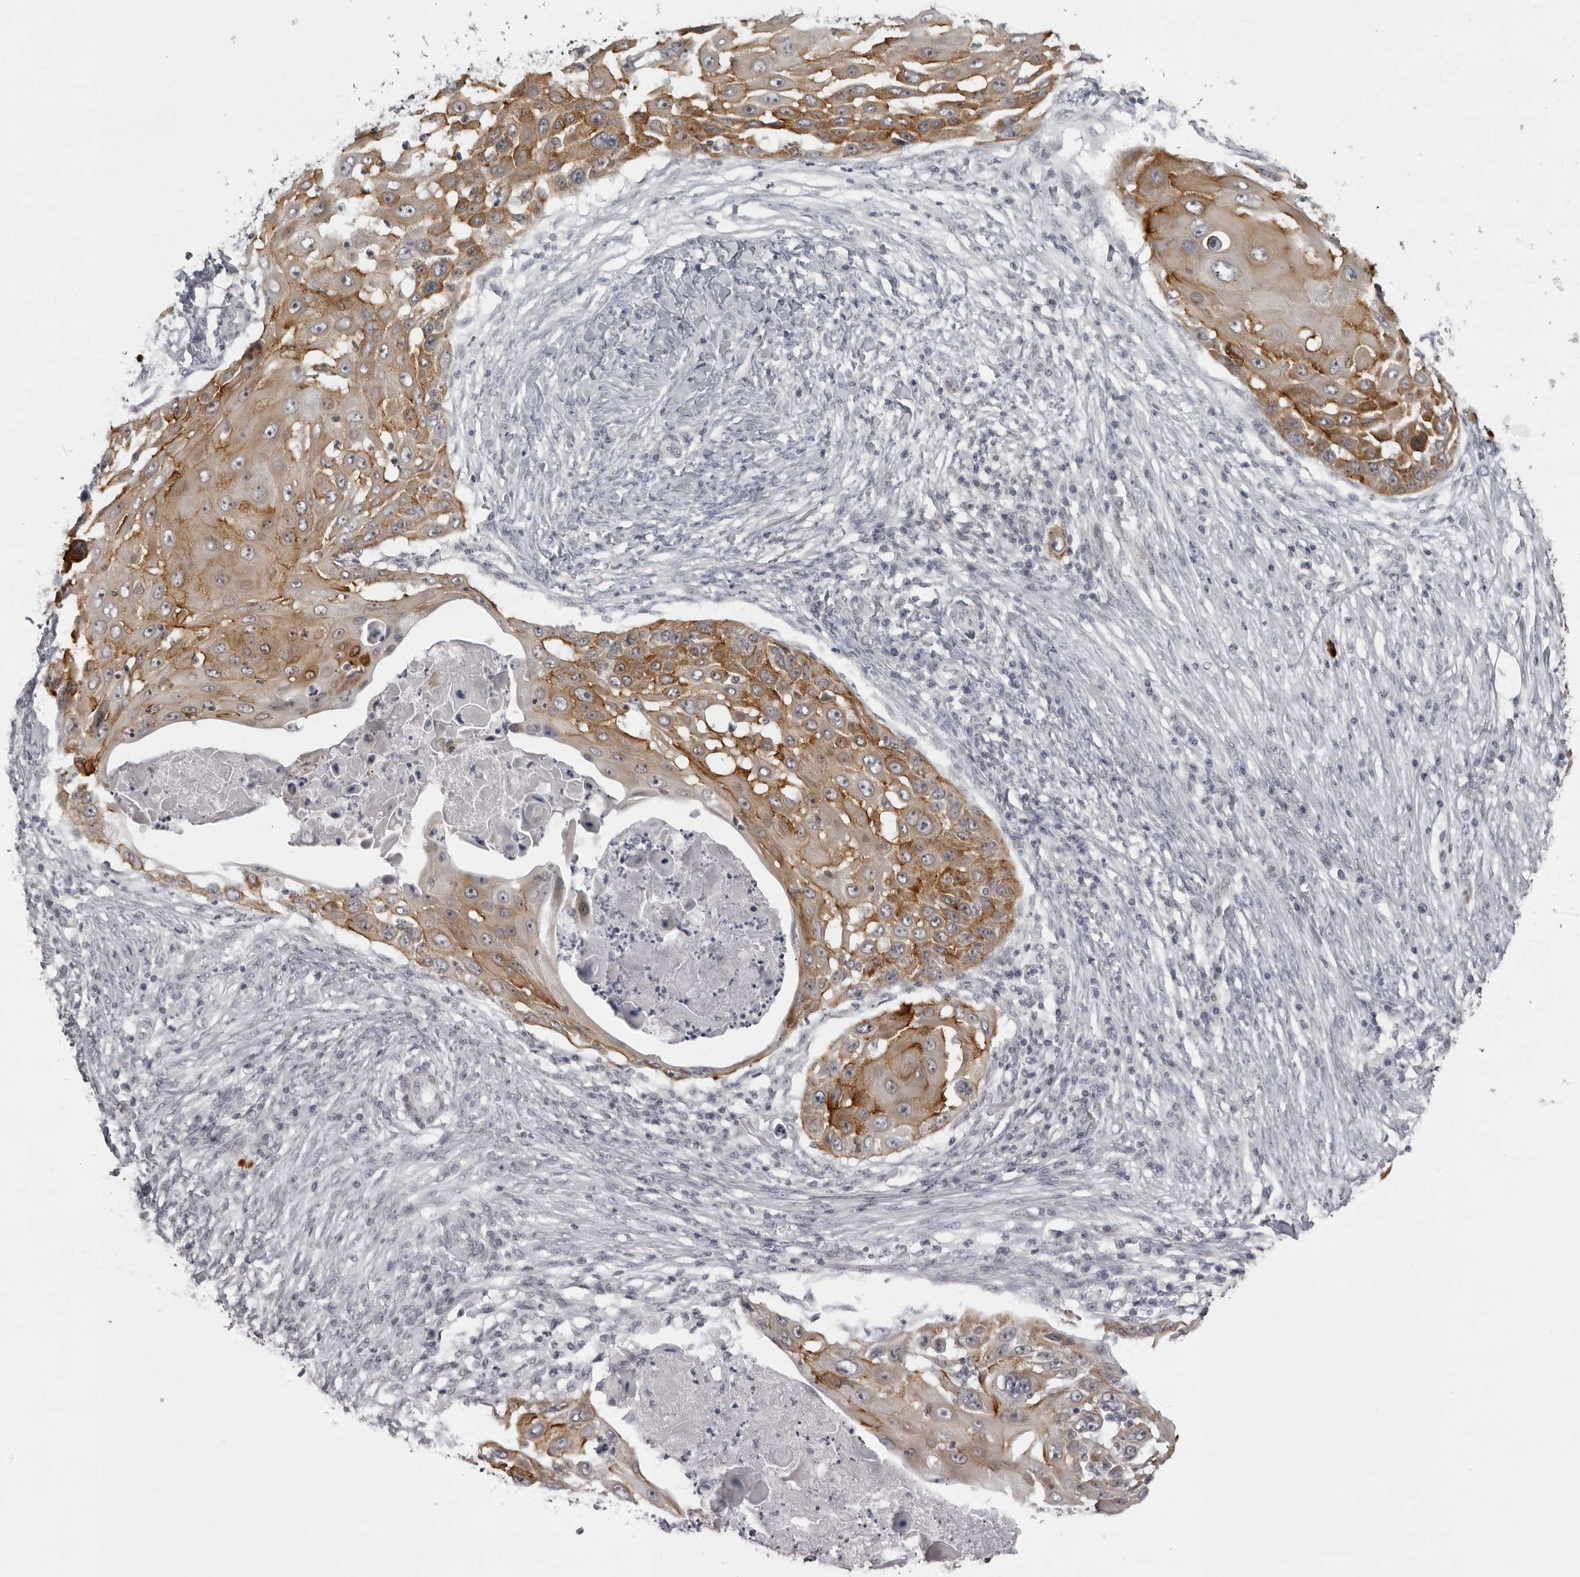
{"staining": {"intensity": "moderate", "quantity": ">75%", "location": "cytoplasmic/membranous"}, "tissue": "skin cancer", "cell_type": "Tumor cells", "image_type": "cancer", "snomed": [{"axis": "morphology", "description": "Squamous cell carcinoma, NOS"}, {"axis": "topography", "description": "Skin"}], "caption": "Squamous cell carcinoma (skin) was stained to show a protein in brown. There is medium levels of moderate cytoplasmic/membranous expression in about >75% of tumor cells.", "gene": "NUDT18", "patient": {"sex": "female", "age": 44}}